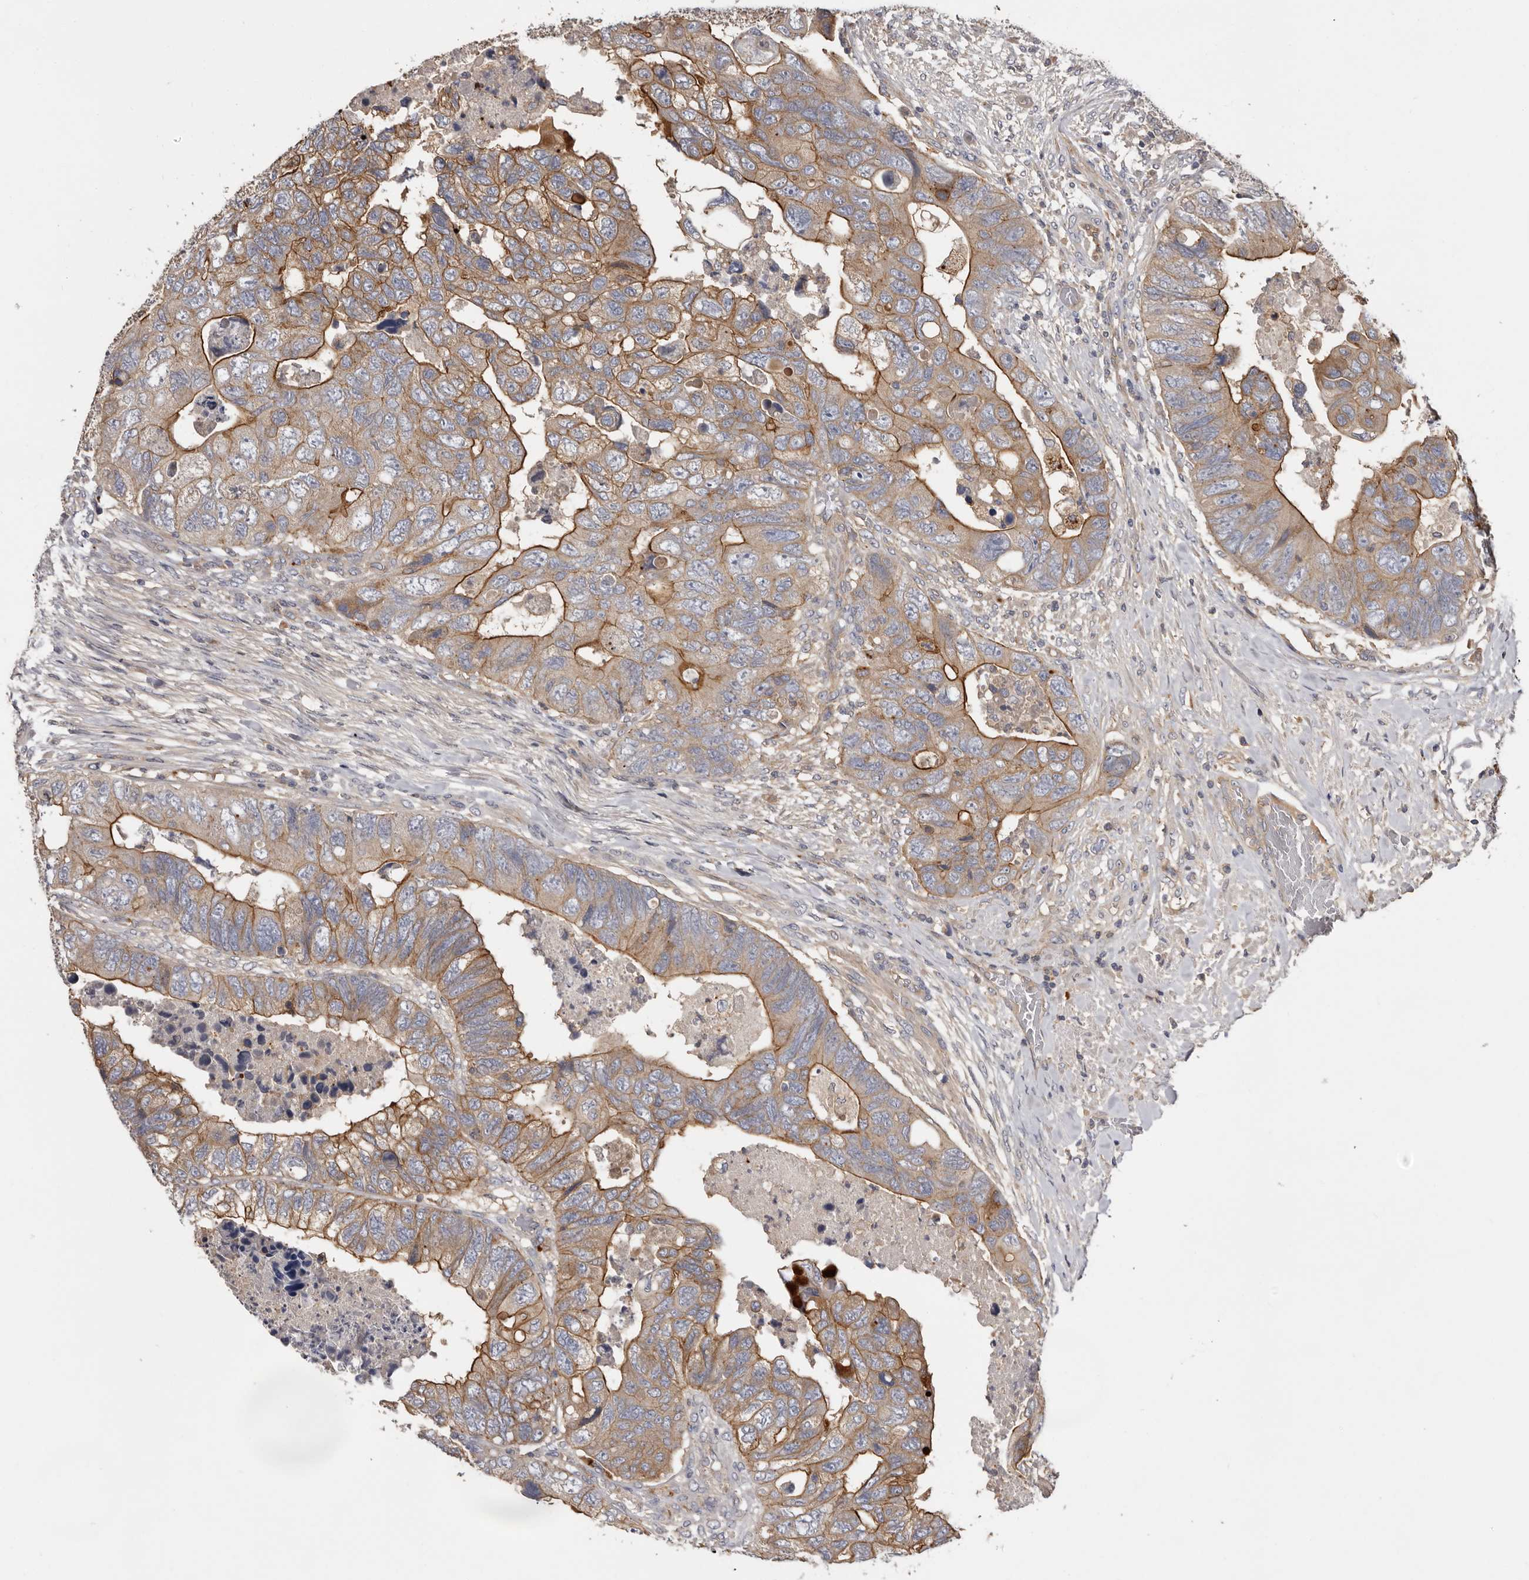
{"staining": {"intensity": "moderate", "quantity": ">75%", "location": "cytoplasmic/membranous"}, "tissue": "colorectal cancer", "cell_type": "Tumor cells", "image_type": "cancer", "snomed": [{"axis": "morphology", "description": "Adenocarcinoma, NOS"}, {"axis": "topography", "description": "Rectum"}], "caption": "Adenocarcinoma (colorectal) stained with a protein marker shows moderate staining in tumor cells.", "gene": "INKA2", "patient": {"sex": "male", "age": 63}}